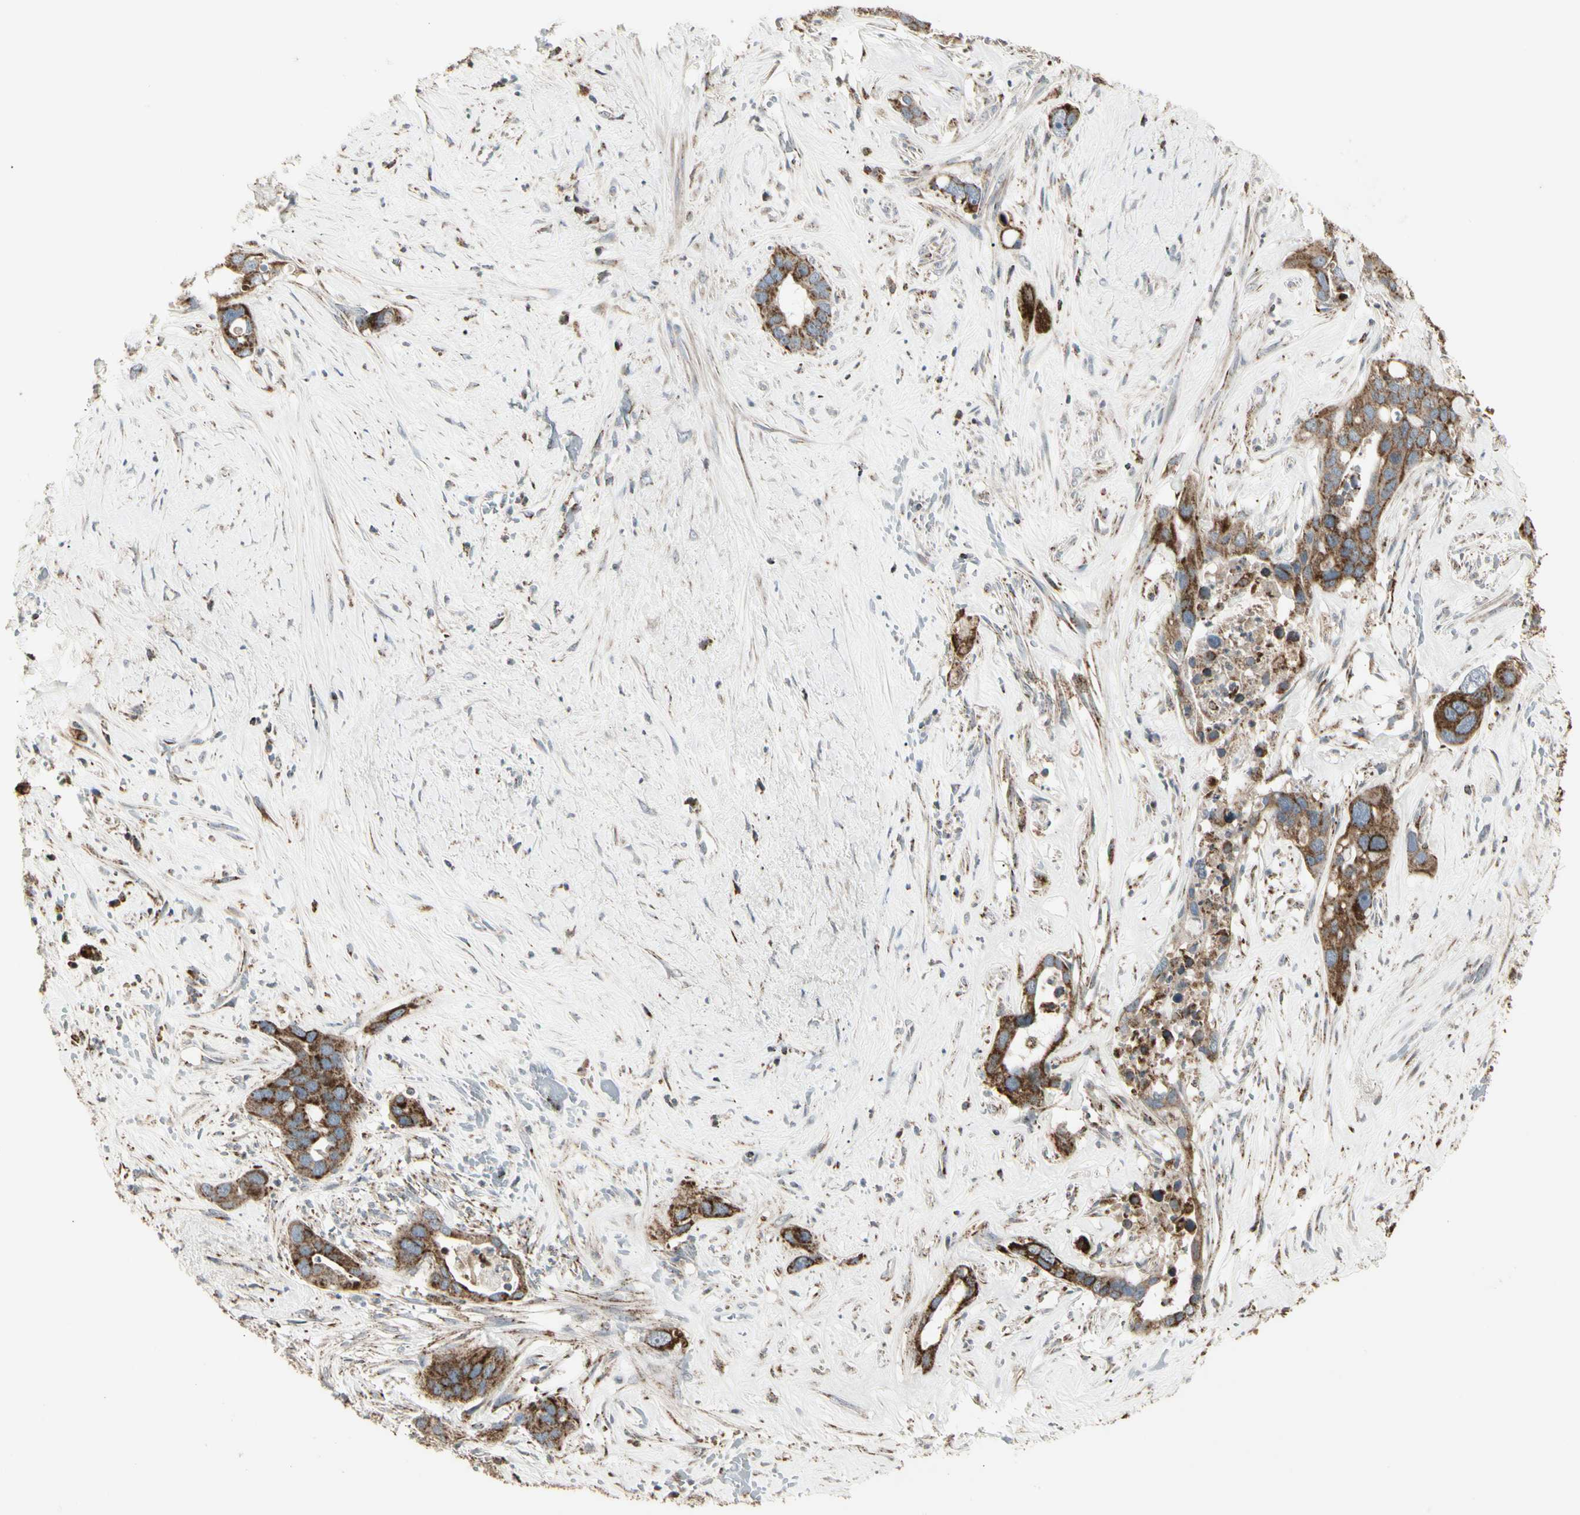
{"staining": {"intensity": "moderate", "quantity": ">75%", "location": "cytoplasmic/membranous"}, "tissue": "liver cancer", "cell_type": "Tumor cells", "image_type": "cancer", "snomed": [{"axis": "morphology", "description": "Cholangiocarcinoma"}, {"axis": "topography", "description": "Liver"}], "caption": "The immunohistochemical stain labels moderate cytoplasmic/membranous expression in tumor cells of liver cancer (cholangiocarcinoma) tissue.", "gene": "TMEM176A", "patient": {"sex": "female", "age": 65}}